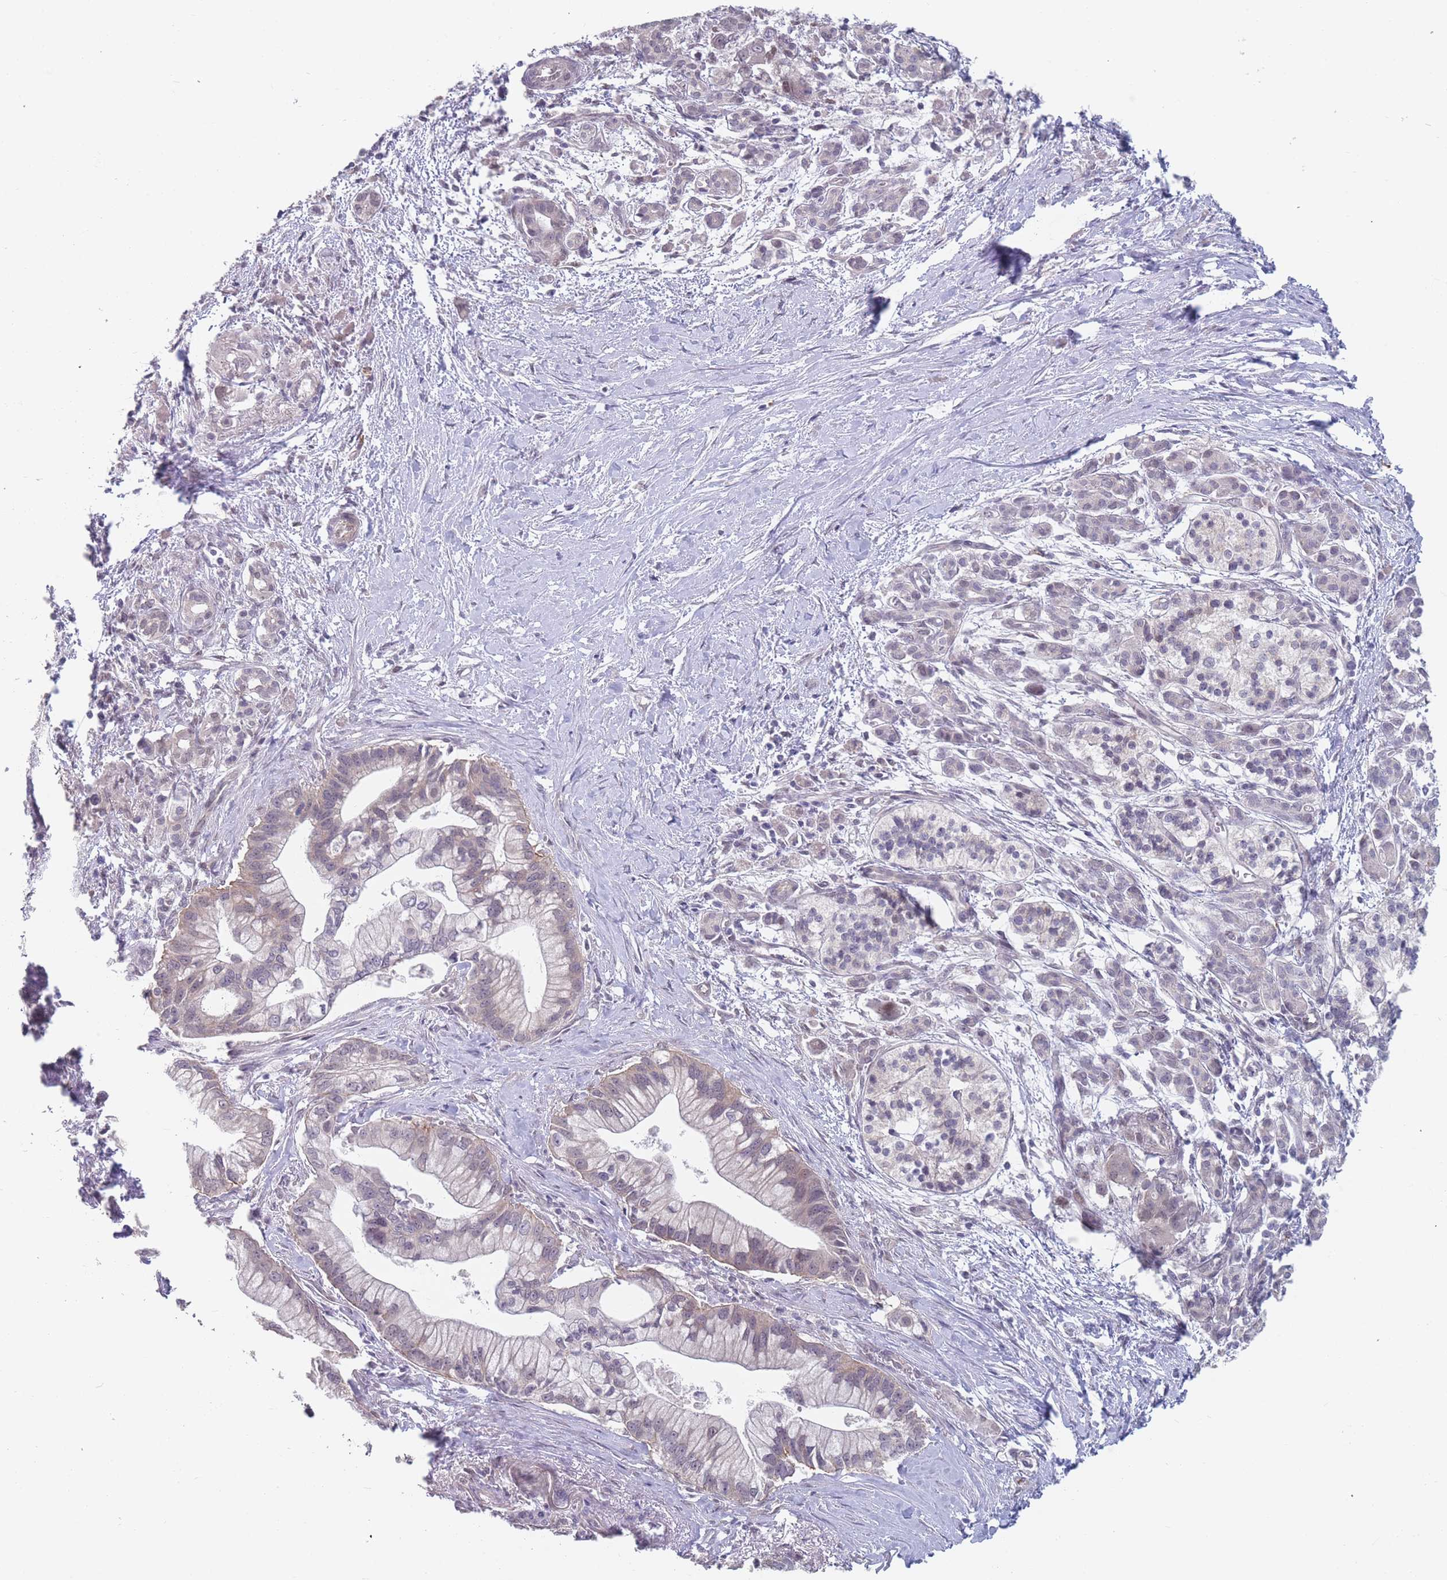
{"staining": {"intensity": "weak", "quantity": "<25%", "location": "cytoplasmic/membranous"}, "tissue": "pancreatic cancer", "cell_type": "Tumor cells", "image_type": "cancer", "snomed": [{"axis": "morphology", "description": "Adenocarcinoma, NOS"}, {"axis": "topography", "description": "Pancreas"}], "caption": "Tumor cells are negative for brown protein staining in pancreatic adenocarcinoma. (Immunohistochemistry (ihc), brightfield microscopy, high magnification).", "gene": "ANKRD10", "patient": {"sex": "male", "age": 68}}